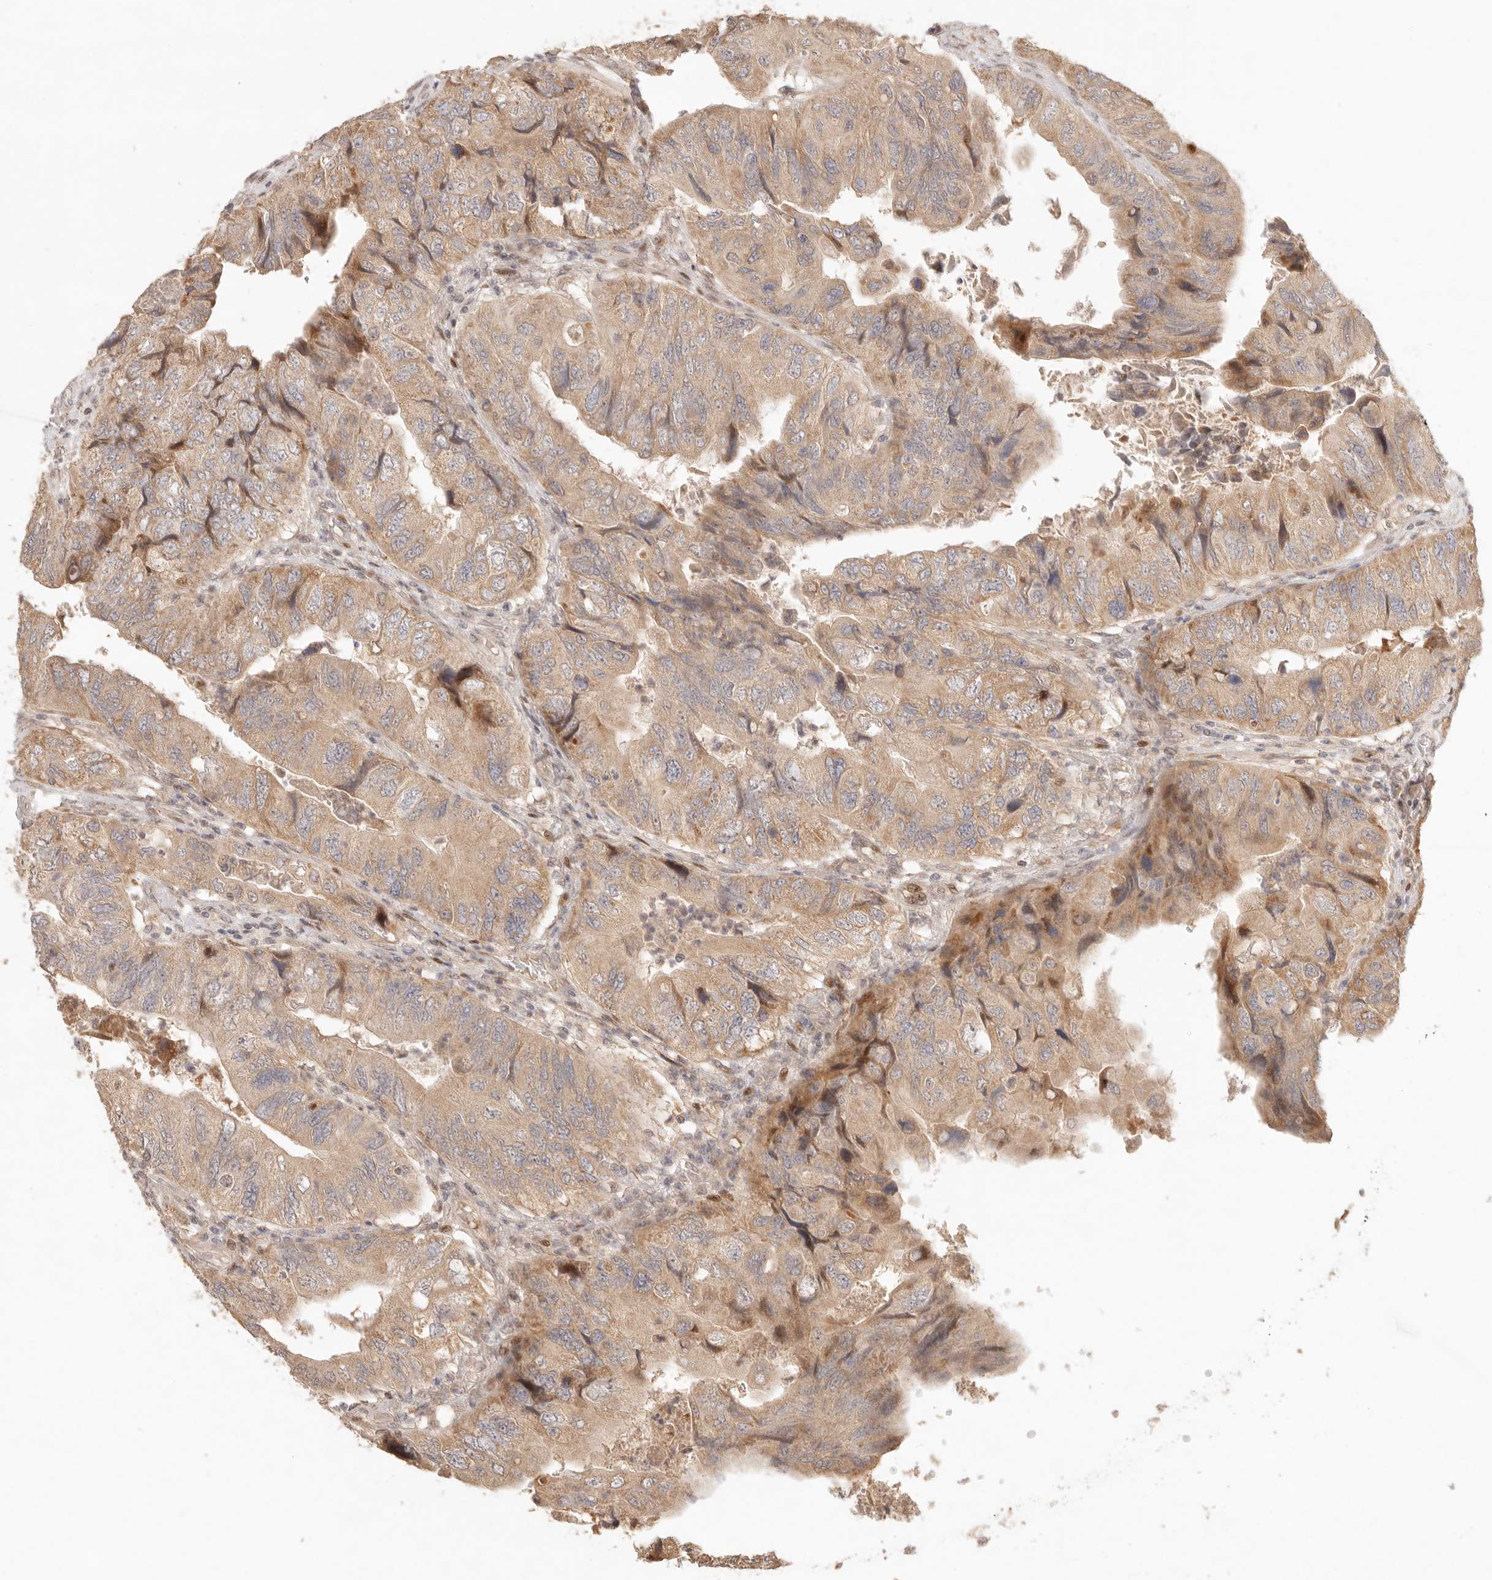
{"staining": {"intensity": "moderate", "quantity": ">75%", "location": "cytoplasmic/membranous"}, "tissue": "colorectal cancer", "cell_type": "Tumor cells", "image_type": "cancer", "snomed": [{"axis": "morphology", "description": "Adenocarcinoma, NOS"}, {"axis": "topography", "description": "Rectum"}], "caption": "The histopathology image demonstrates a brown stain indicating the presence of a protein in the cytoplasmic/membranous of tumor cells in adenocarcinoma (colorectal). The protein is stained brown, and the nuclei are stained in blue (DAB (3,3'-diaminobenzidine) IHC with brightfield microscopy, high magnification).", "gene": "PHLDA3", "patient": {"sex": "male", "age": 63}}